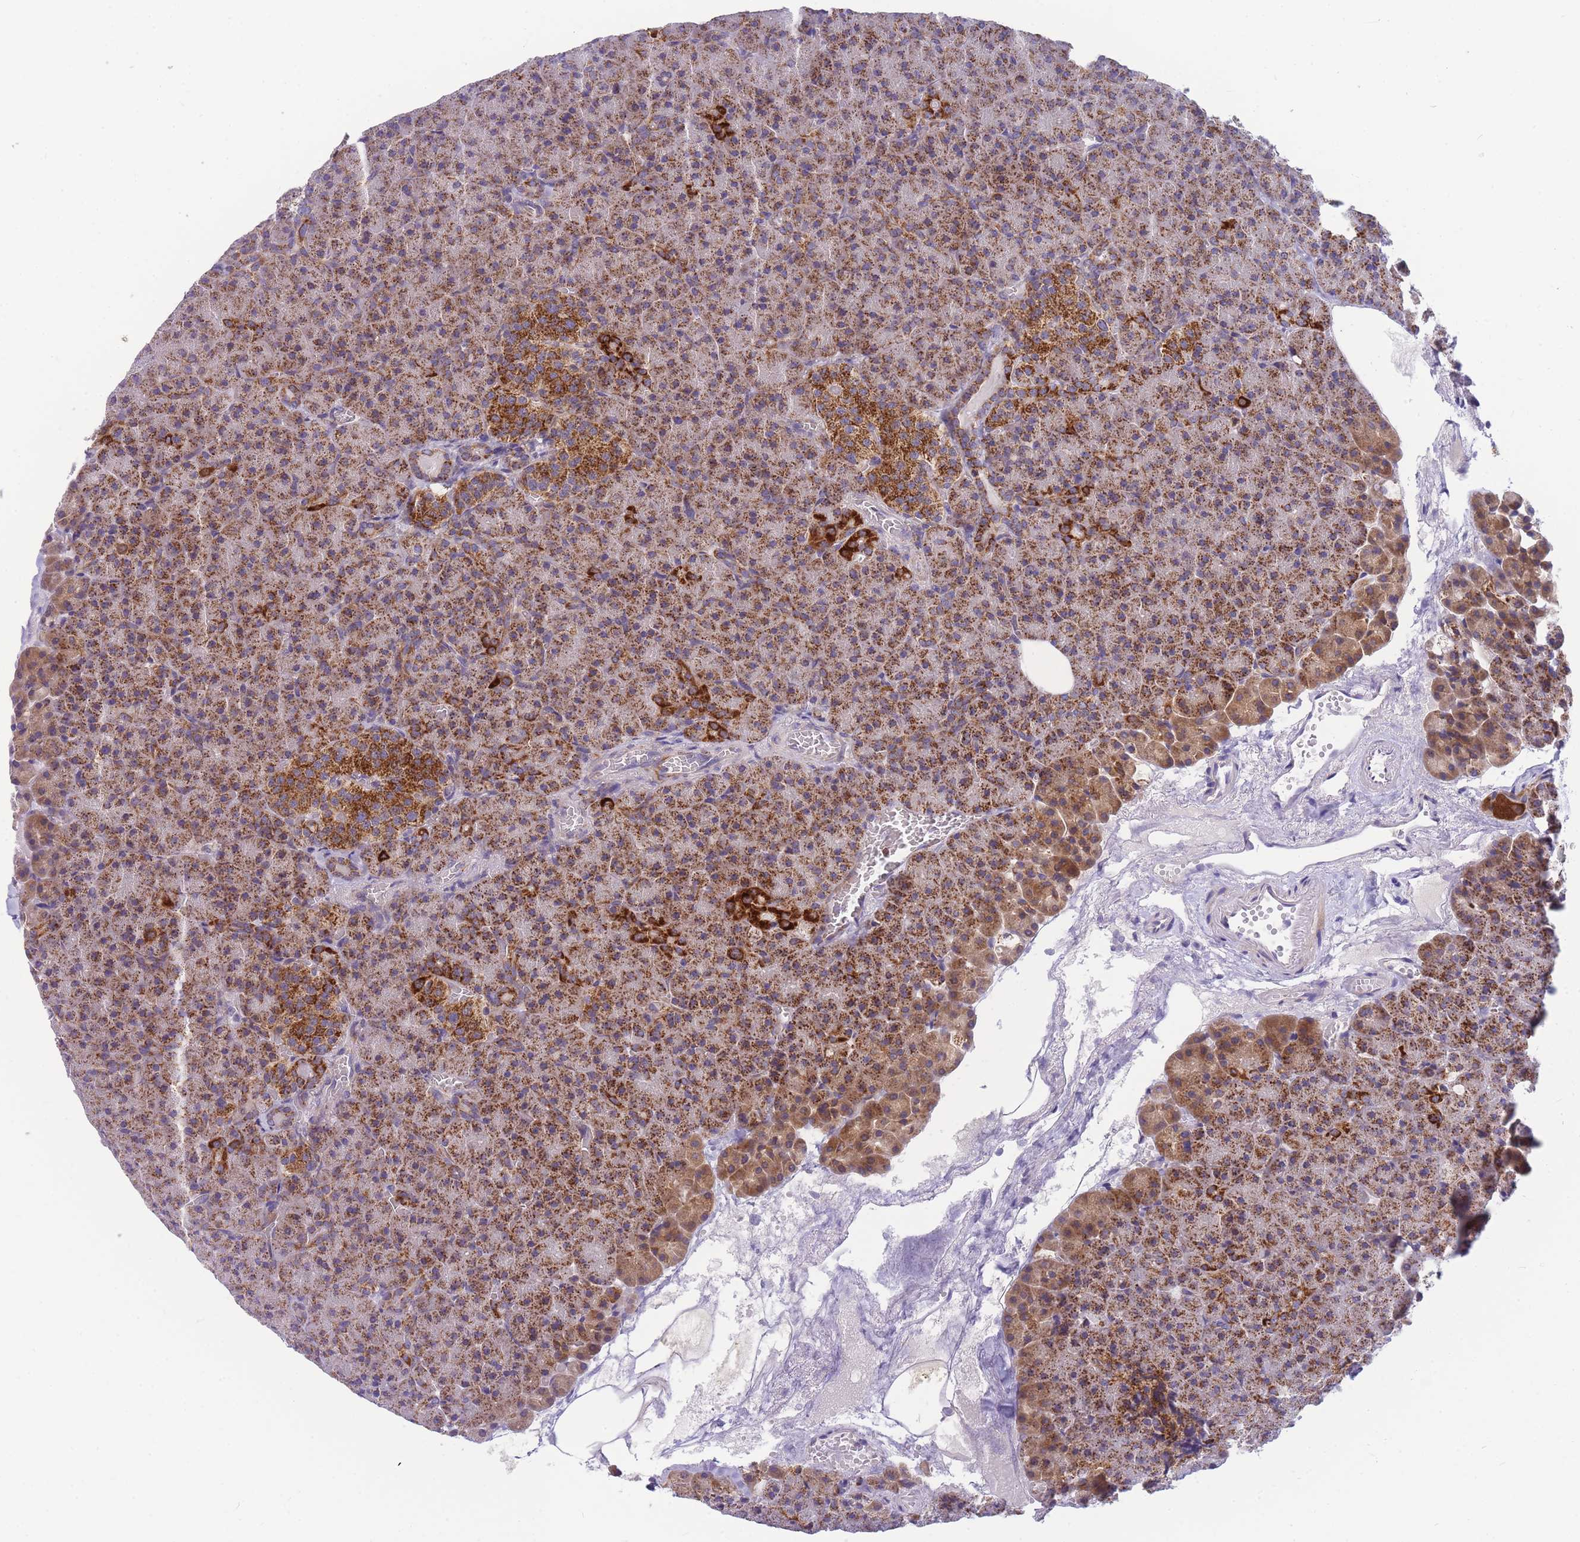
{"staining": {"intensity": "moderate", "quantity": ">75%", "location": "cytoplasmic/membranous"}, "tissue": "pancreas", "cell_type": "Exocrine glandular cells", "image_type": "normal", "snomed": [{"axis": "morphology", "description": "Normal tissue, NOS"}, {"axis": "topography", "description": "Pancreas"}], "caption": "Immunohistochemistry micrograph of unremarkable pancreas: pancreas stained using IHC displays medium levels of moderate protein expression localized specifically in the cytoplasmic/membranous of exocrine glandular cells, appearing as a cytoplasmic/membranous brown color.", "gene": "MRPS11", "patient": {"sex": "female", "age": 74}}